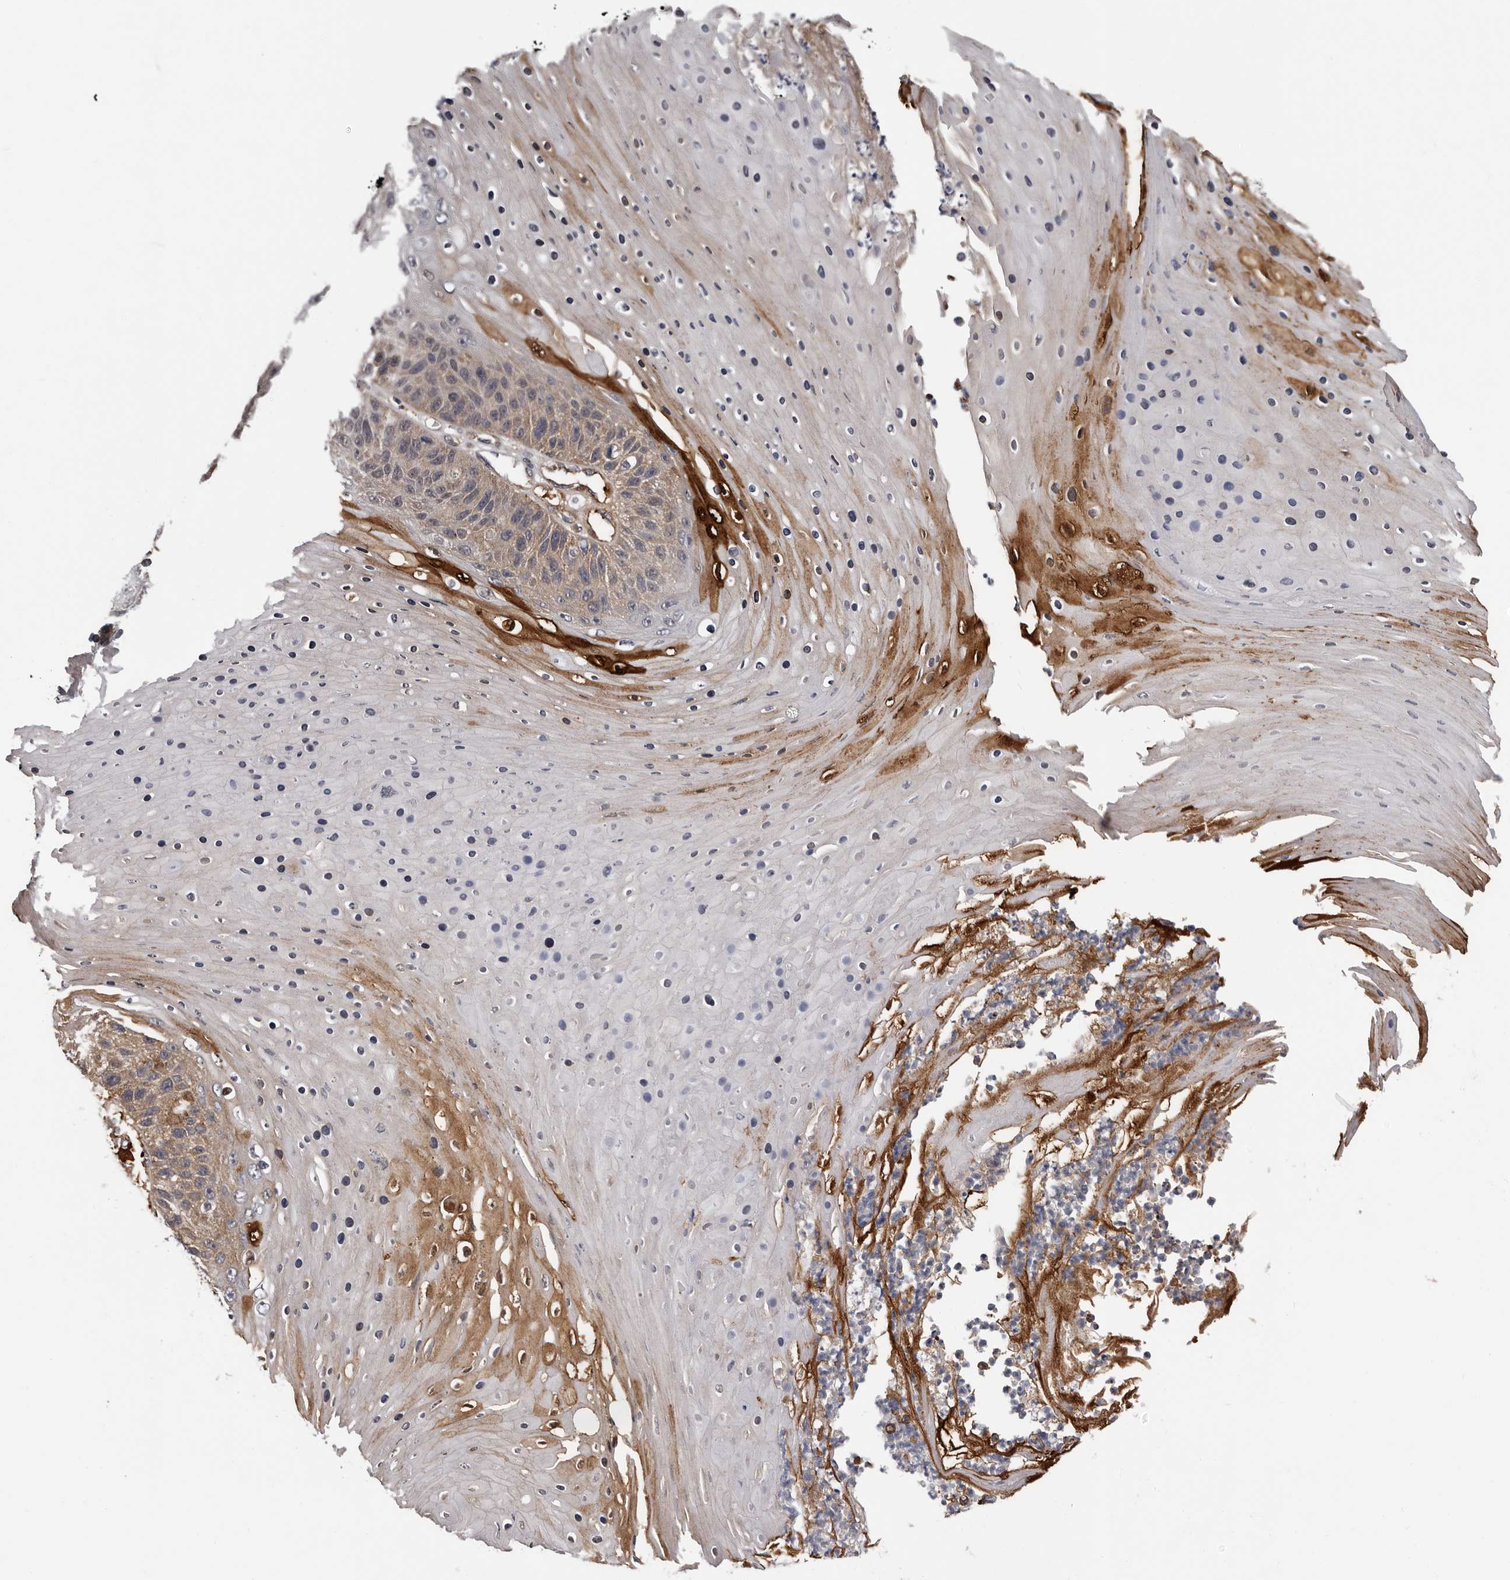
{"staining": {"intensity": "strong", "quantity": "<25%", "location": "cytoplasmic/membranous,nuclear"}, "tissue": "skin cancer", "cell_type": "Tumor cells", "image_type": "cancer", "snomed": [{"axis": "morphology", "description": "Squamous cell carcinoma, NOS"}, {"axis": "topography", "description": "Skin"}], "caption": "A histopathology image of skin cancer (squamous cell carcinoma) stained for a protein demonstrates strong cytoplasmic/membranous and nuclear brown staining in tumor cells.", "gene": "MED8", "patient": {"sex": "female", "age": 88}}